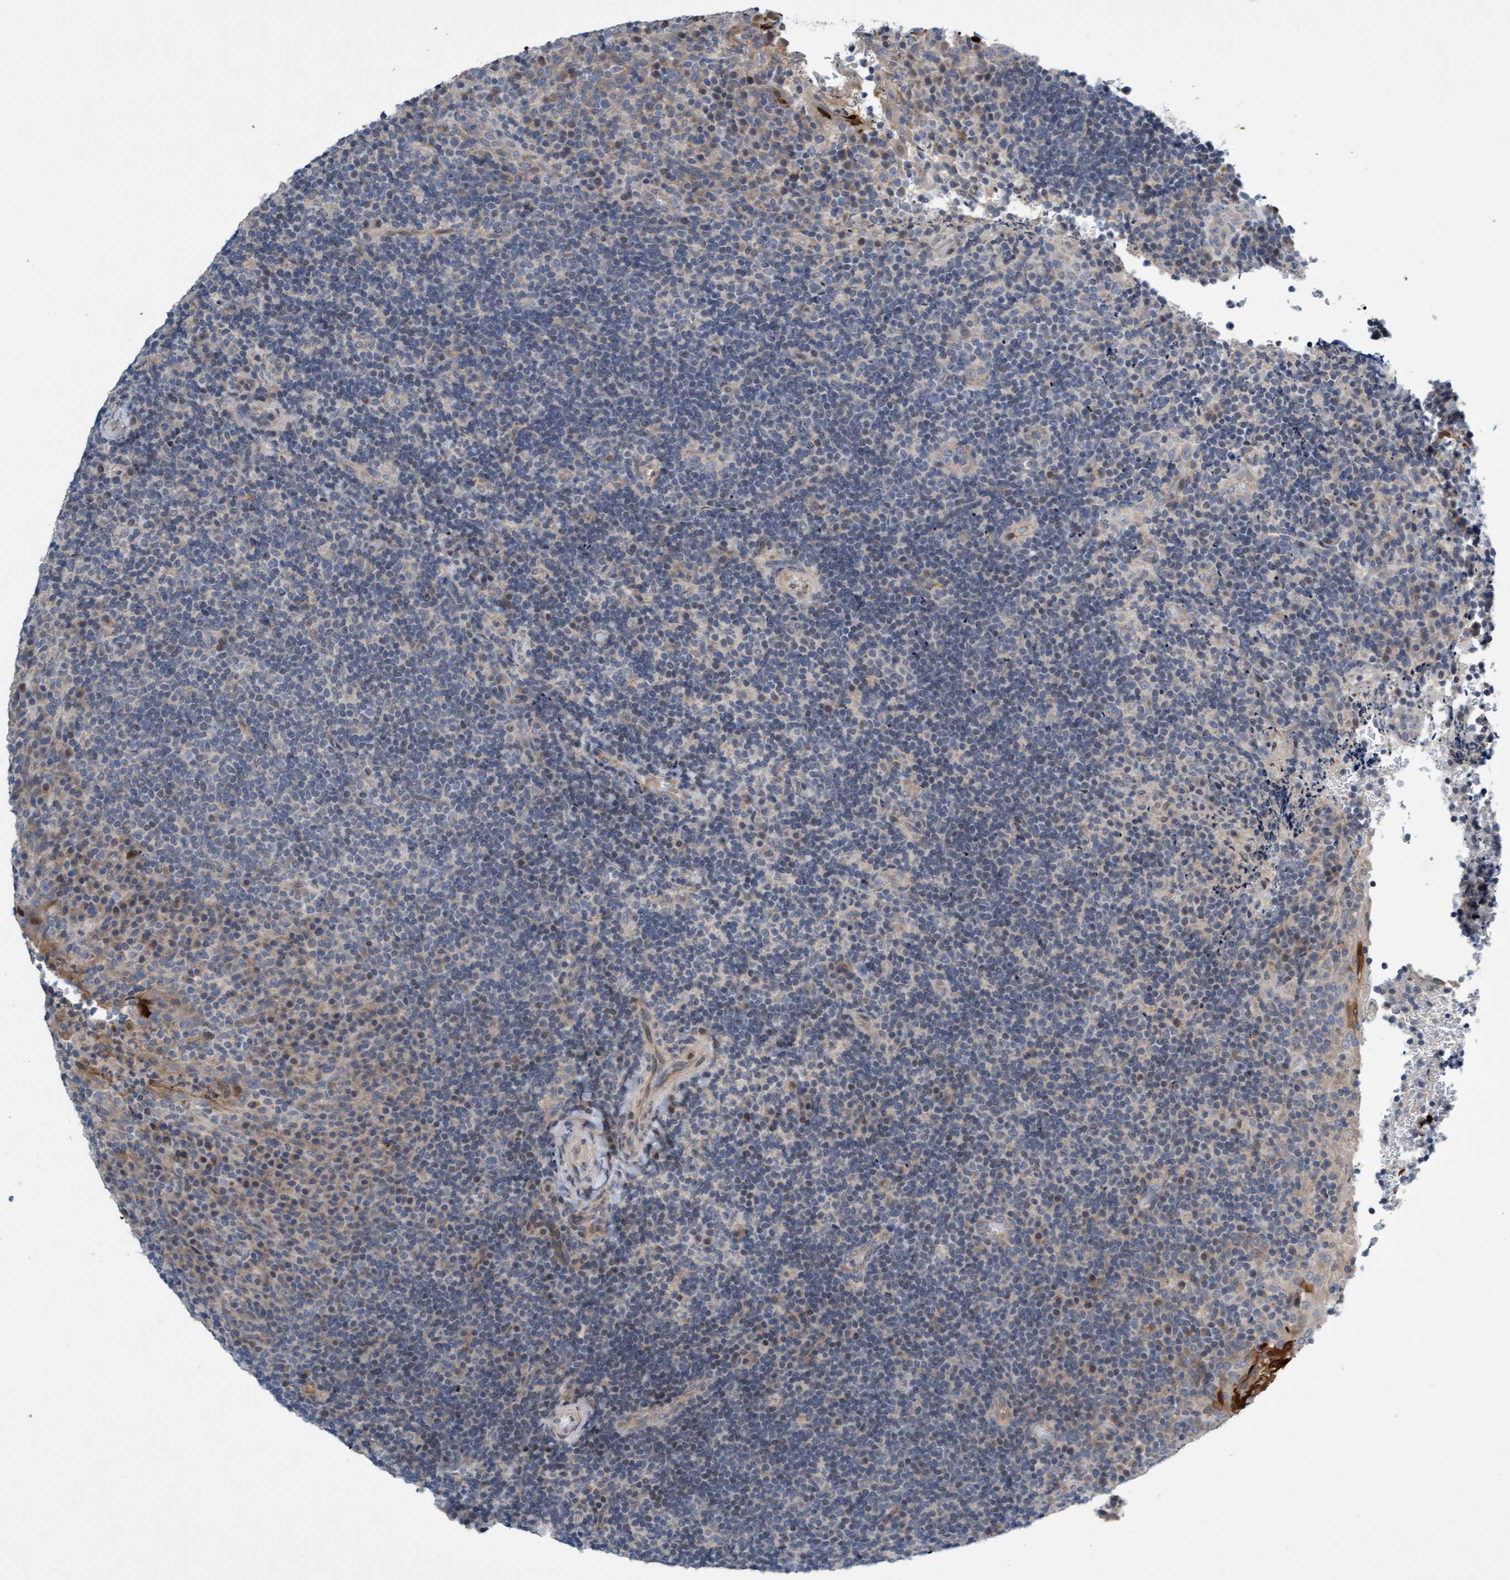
{"staining": {"intensity": "weak", "quantity": "<25%", "location": "cytoplasmic/membranous"}, "tissue": "lymphoma", "cell_type": "Tumor cells", "image_type": "cancer", "snomed": [{"axis": "morphology", "description": "Malignant lymphoma, non-Hodgkin's type, High grade"}, {"axis": "topography", "description": "Tonsil"}], "caption": "Protein analysis of lymphoma demonstrates no significant staining in tumor cells. (Brightfield microscopy of DAB immunohistochemistry (IHC) at high magnification).", "gene": "DDHD2", "patient": {"sex": "female", "age": 36}}